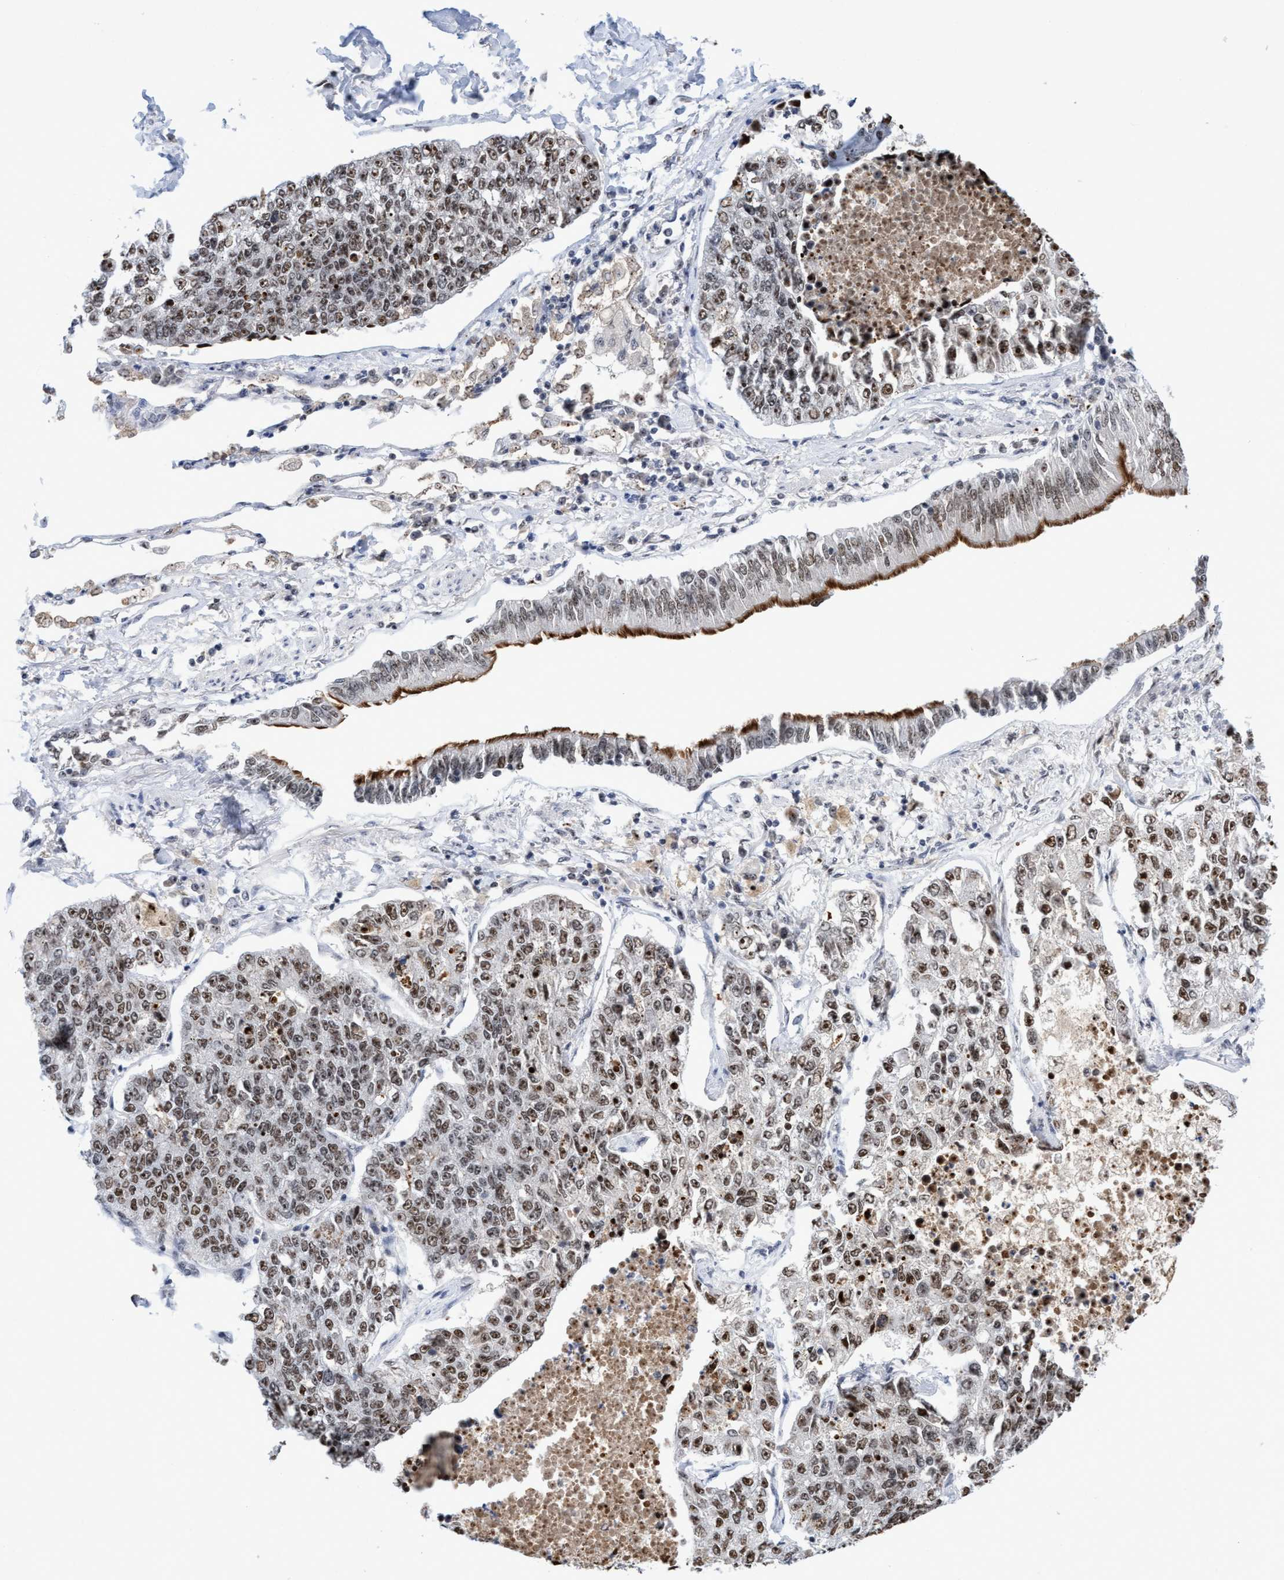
{"staining": {"intensity": "moderate", "quantity": ">75%", "location": "nuclear"}, "tissue": "lung cancer", "cell_type": "Tumor cells", "image_type": "cancer", "snomed": [{"axis": "morphology", "description": "Adenocarcinoma, NOS"}, {"axis": "topography", "description": "Lung"}], "caption": "Protein staining by IHC shows moderate nuclear positivity in about >75% of tumor cells in lung cancer (adenocarcinoma).", "gene": "EFCAB10", "patient": {"sex": "male", "age": 49}}